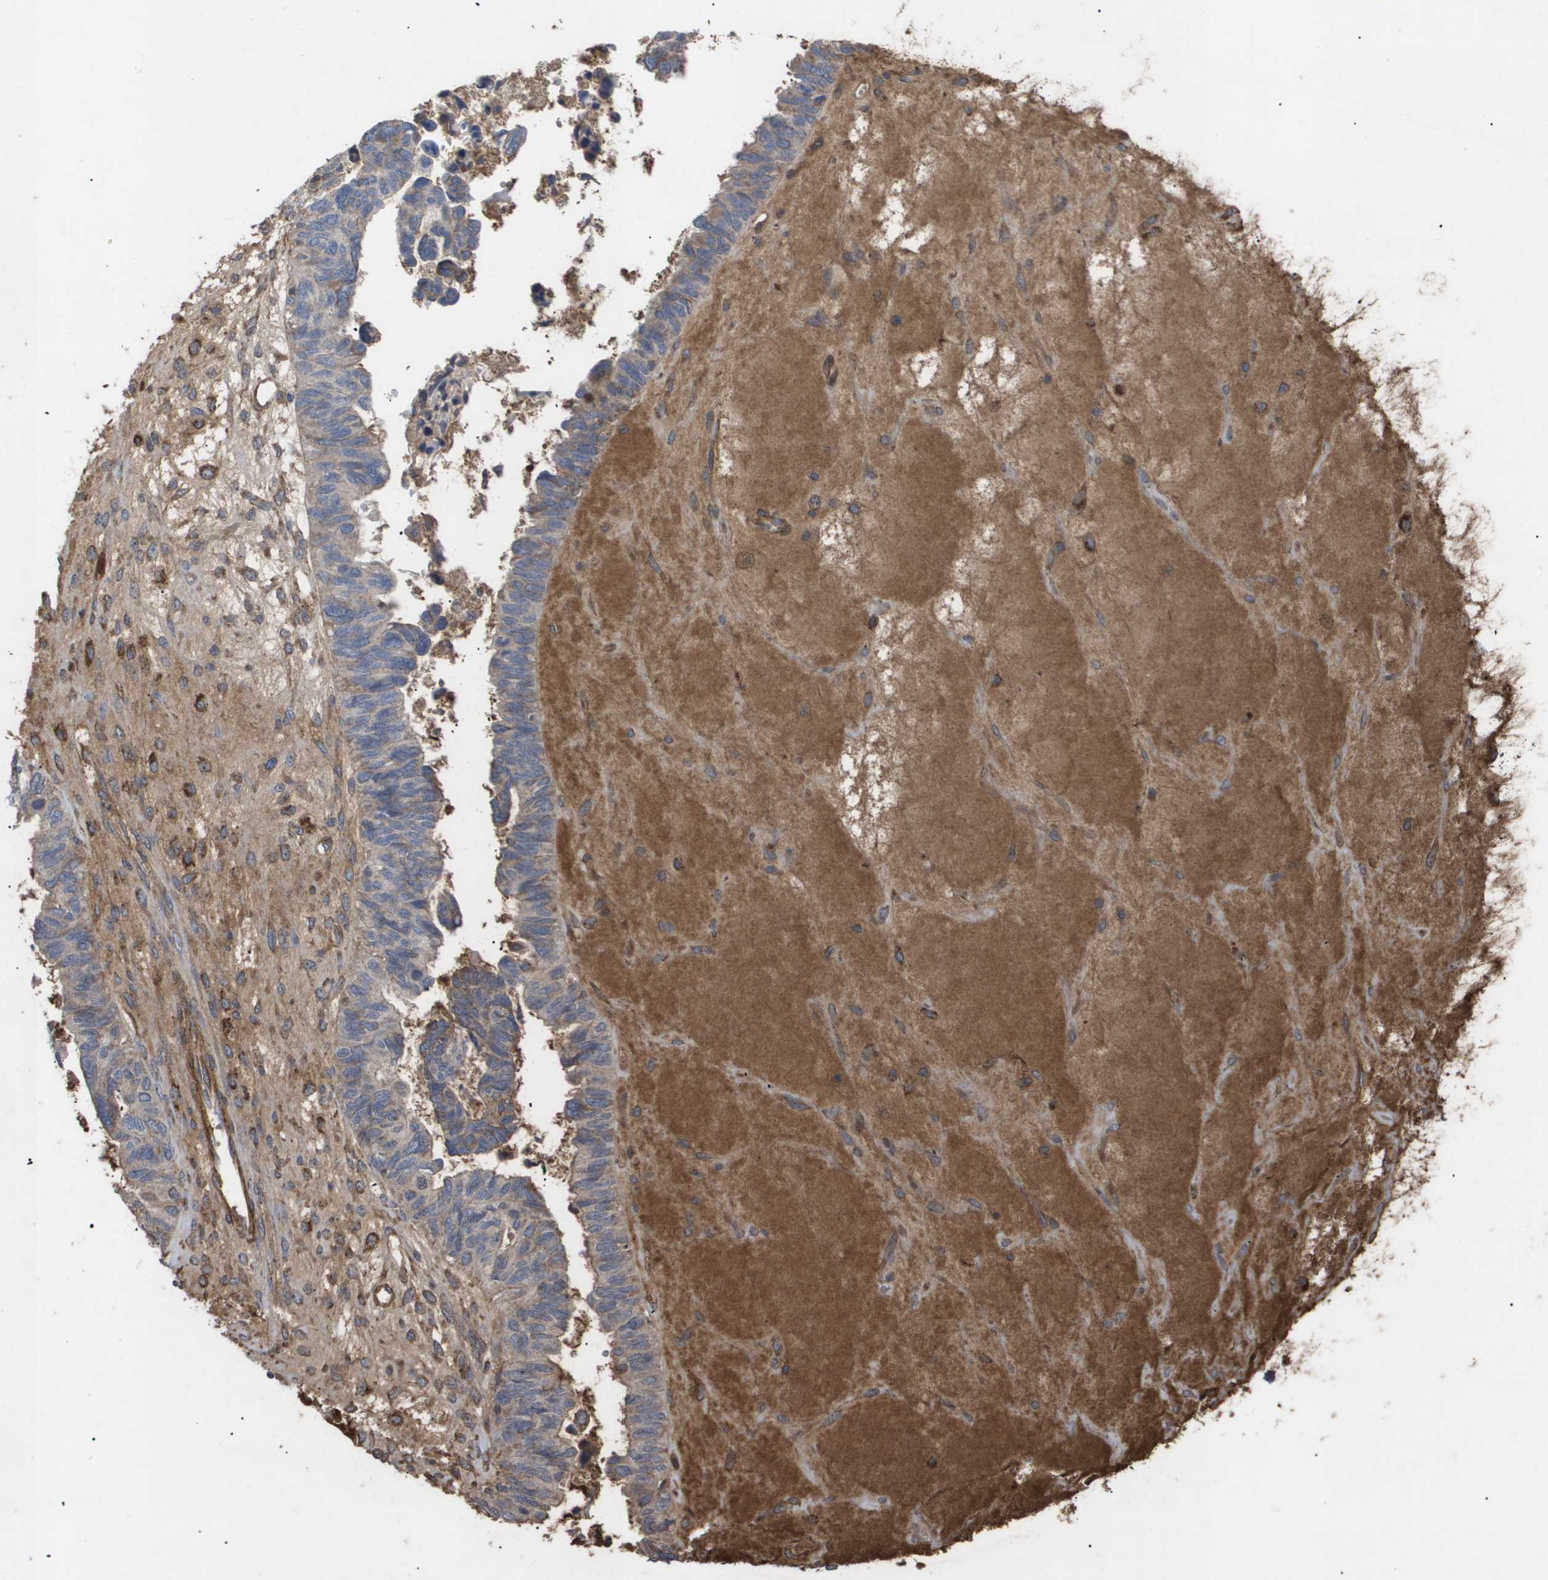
{"staining": {"intensity": "moderate", "quantity": "<25%", "location": "cytoplasmic/membranous"}, "tissue": "ovarian cancer", "cell_type": "Tumor cells", "image_type": "cancer", "snomed": [{"axis": "morphology", "description": "Cystadenocarcinoma, serous, NOS"}, {"axis": "topography", "description": "Ovary"}], "caption": "A brown stain labels moderate cytoplasmic/membranous staining of a protein in human serous cystadenocarcinoma (ovarian) tumor cells.", "gene": "TNS1", "patient": {"sex": "female", "age": 79}}